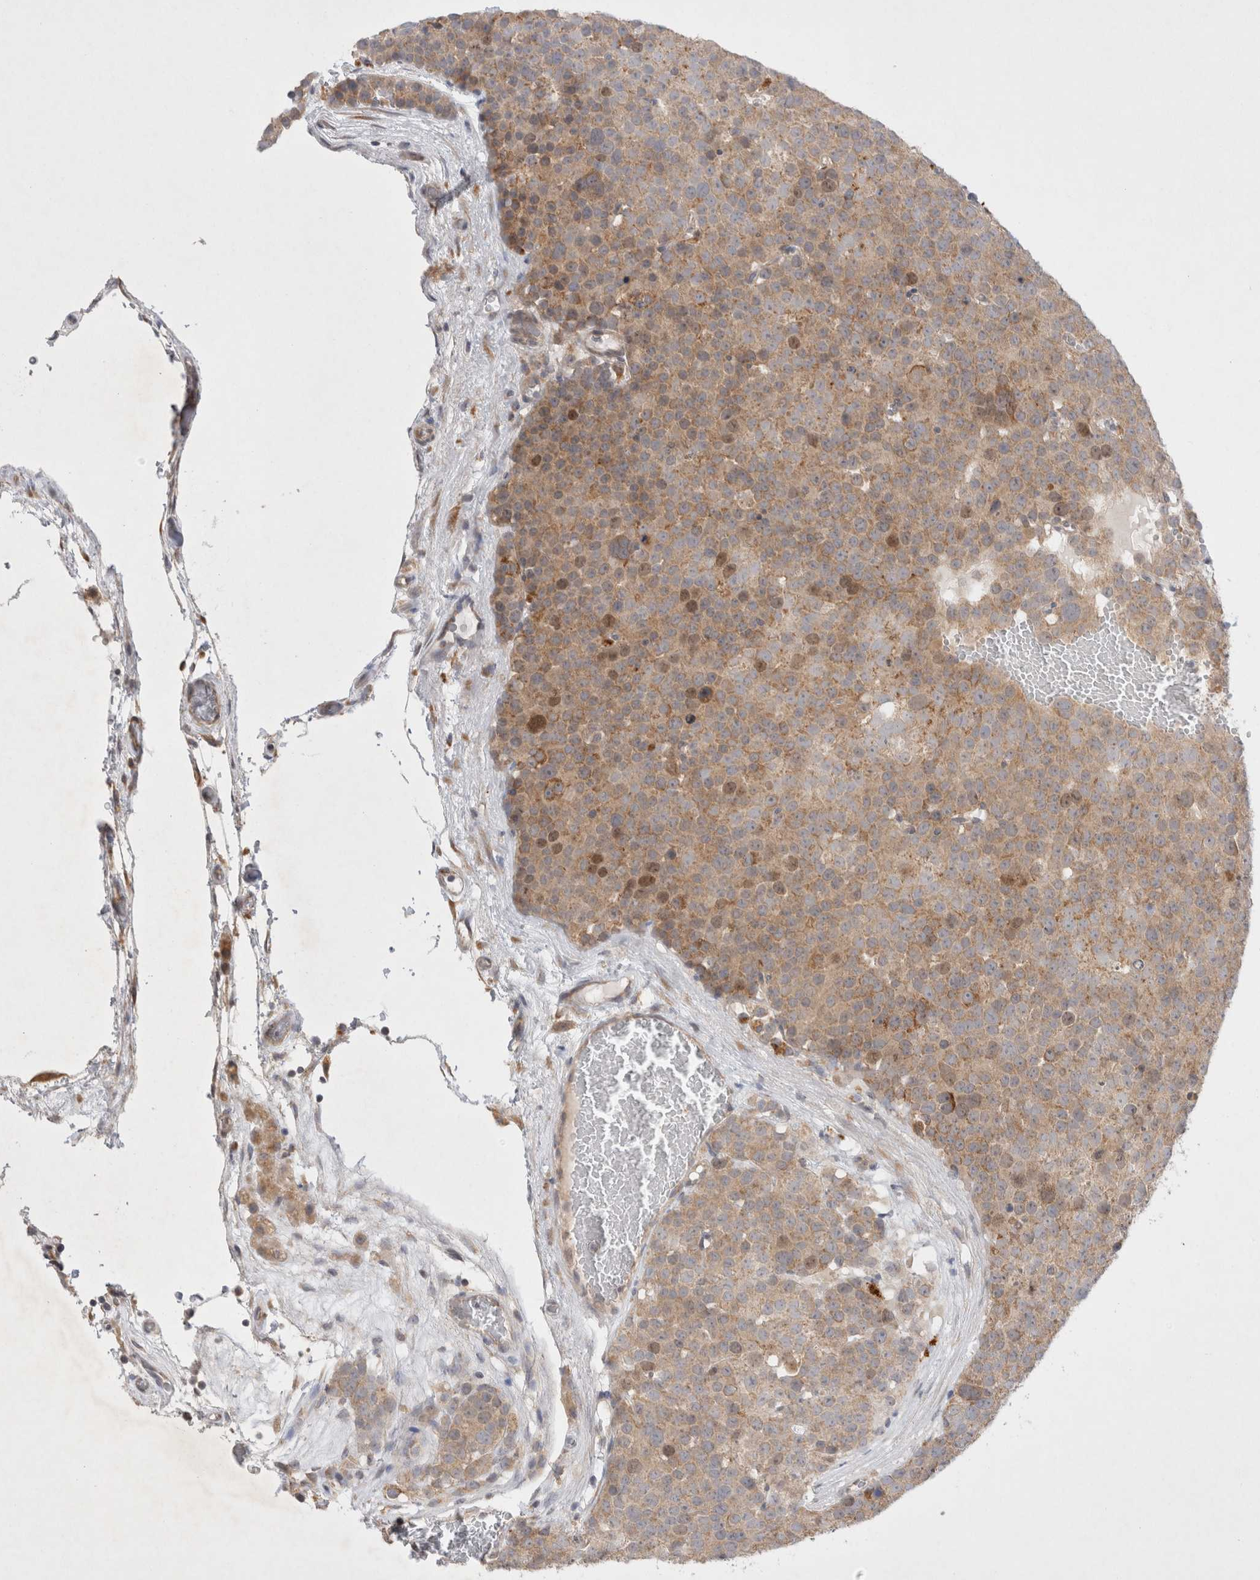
{"staining": {"intensity": "moderate", "quantity": ">75%", "location": "cytoplasmic/membranous"}, "tissue": "testis cancer", "cell_type": "Tumor cells", "image_type": "cancer", "snomed": [{"axis": "morphology", "description": "Seminoma, NOS"}, {"axis": "topography", "description": "Testis"}], "caption": "There is medium levels of moderate cytoplasmic/membranous expression in tumor cells of testis seminoma, as demonstrated by immunohistochemical staining (brown color).", "gene": "NPC1", "patient": {"sex": "male", "age": 71}}